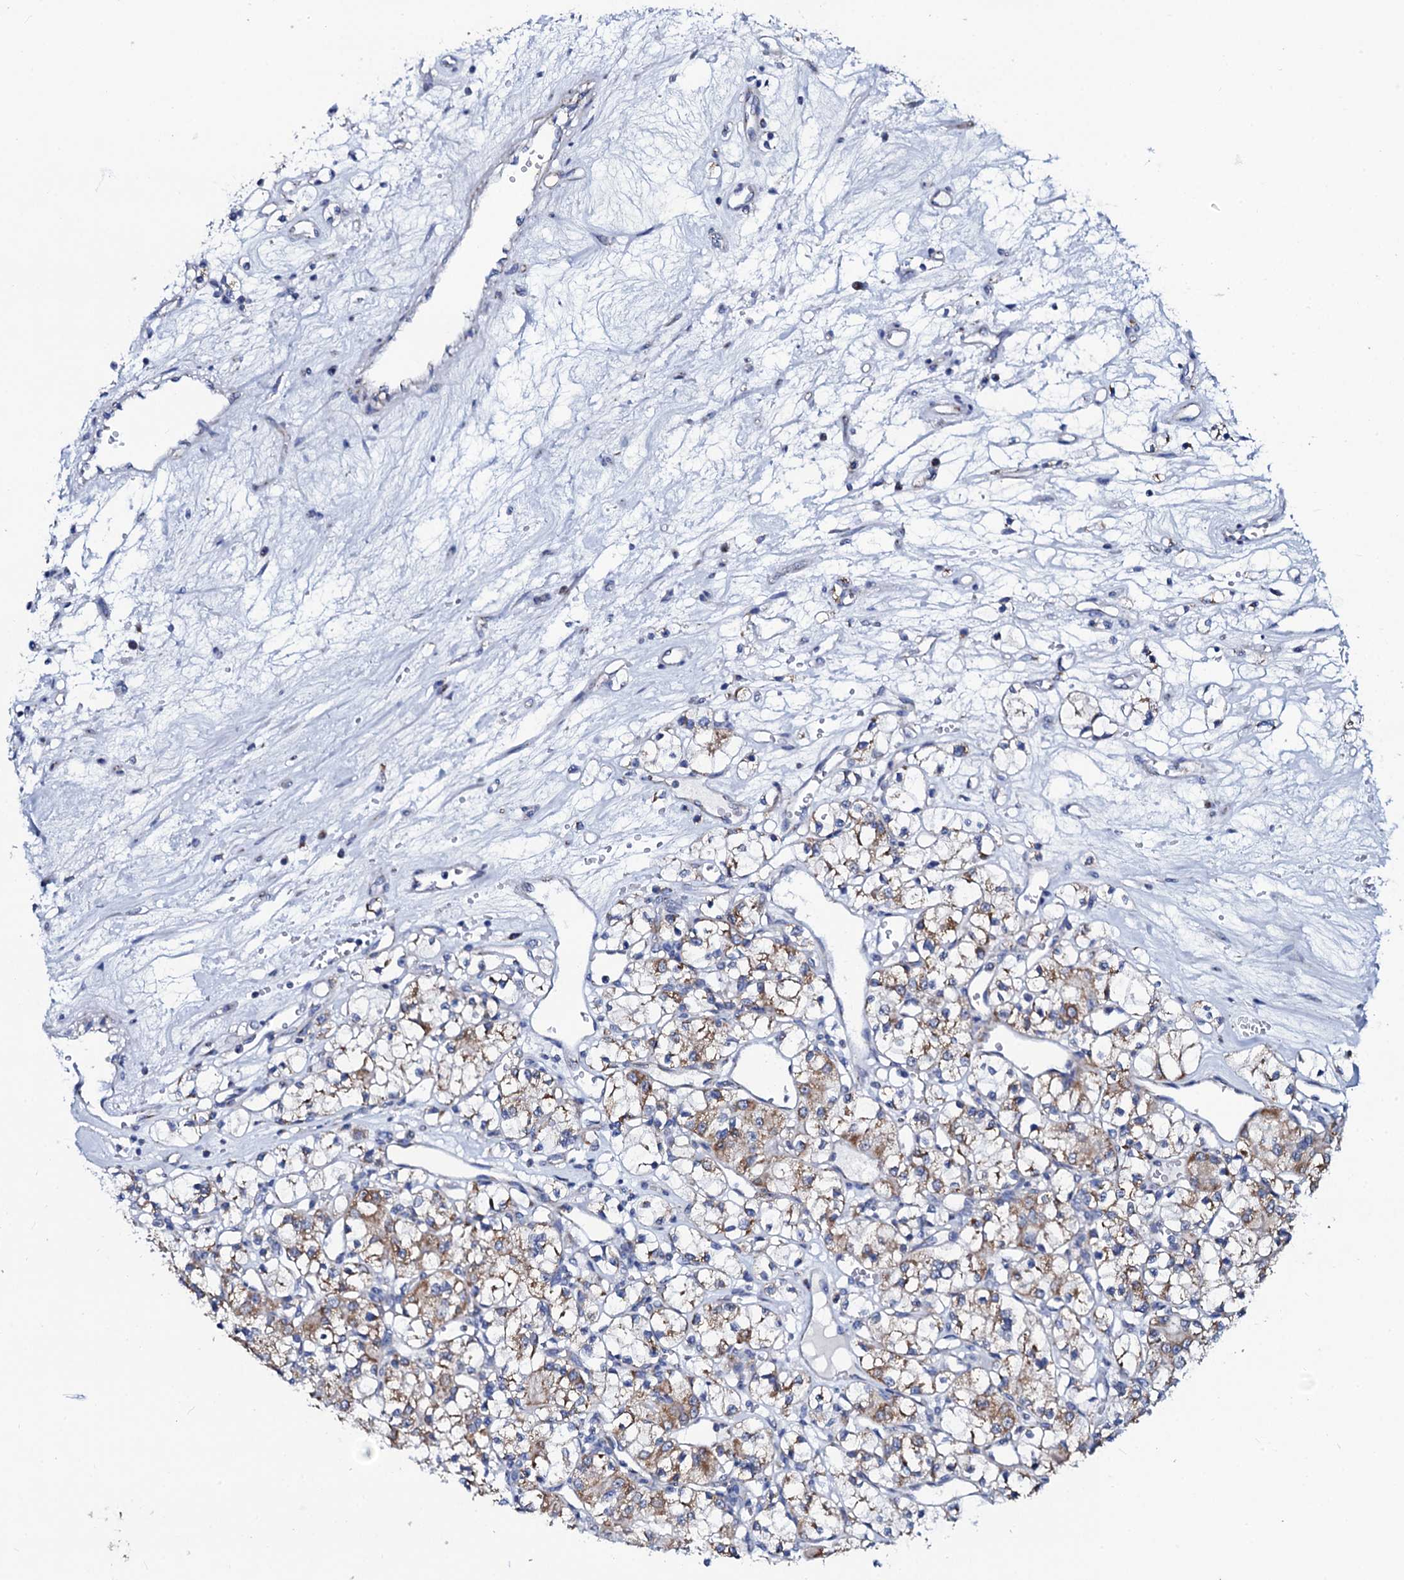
{"staining": {"intensity": "moderate", "quantity": "25%-75%", "location": "cytoplasmic/membranous"}, "tissue": "renal cancer", "cell_type": "Tumor cells", "image_type": "cancer", "snomed": [{"axis": "morphology", "description": "Adenocarcinoma, NOS"}, {"axis": "topography", "description": "Kidney"}], "caption": "Moderate cytoplasmic/membranous staining is appreciated in about 25%-75% of tumor cells in renal cancer (adenocarcinoma).", "gene": "SLC37A4", "patient": {"sex": "female", "age": 59}}